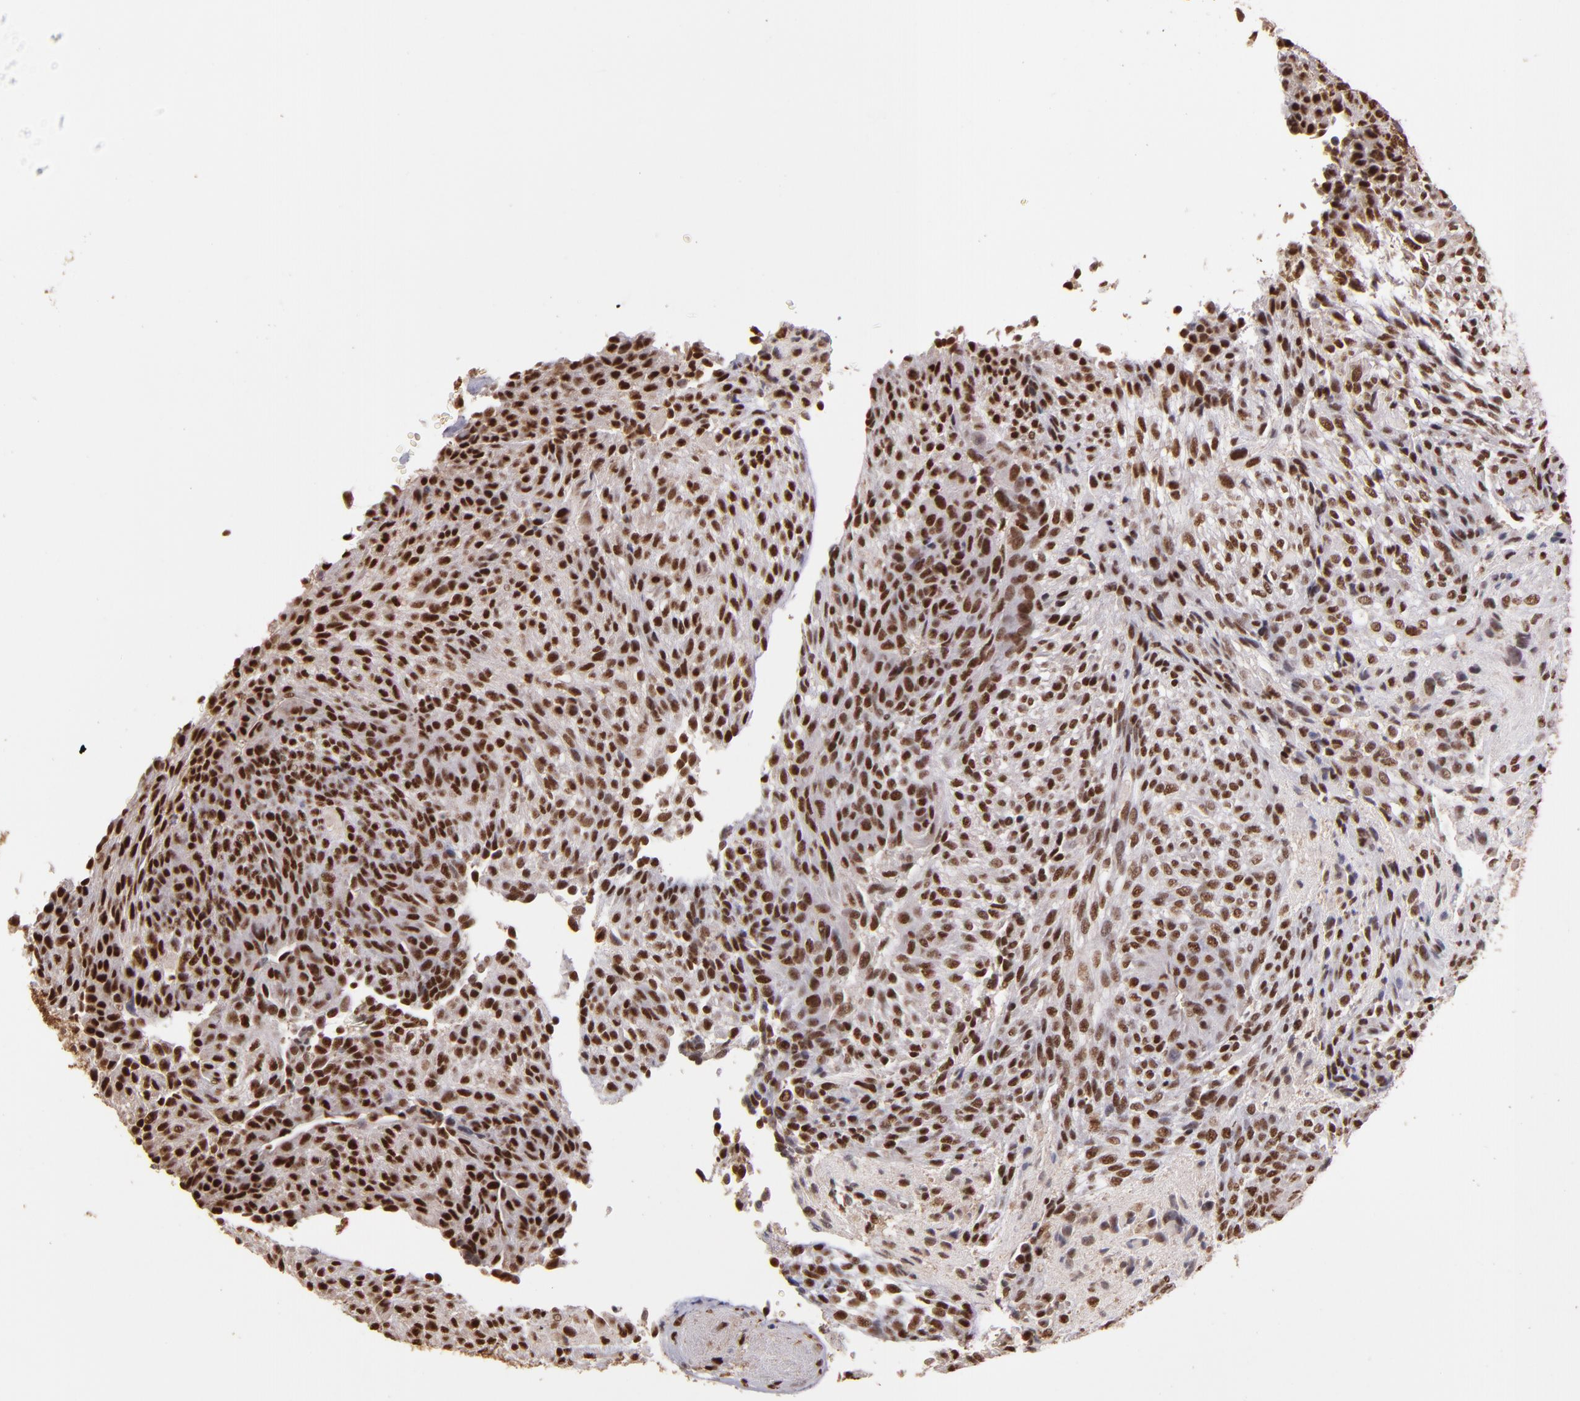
{"staining": {"intensity": "strong", "quantity": ">75%", "location": "nuclear"}, "tissue": "glioma", "cell_type": "Tumor cells", "image_type": "cancer", "snomed": [{"axis": "morphology", "description": "Glioma, malignant, High grade"}, {"axis": "topography", "description": "Cerebral cortex"}], "caption": "Immunohistochemical staining of glioma exhibits high levels of strong nuclear protein expression in approximately >75% of tumor cells.", "gene": "SP1", "patient": {"sex": "female", "age": 55}}